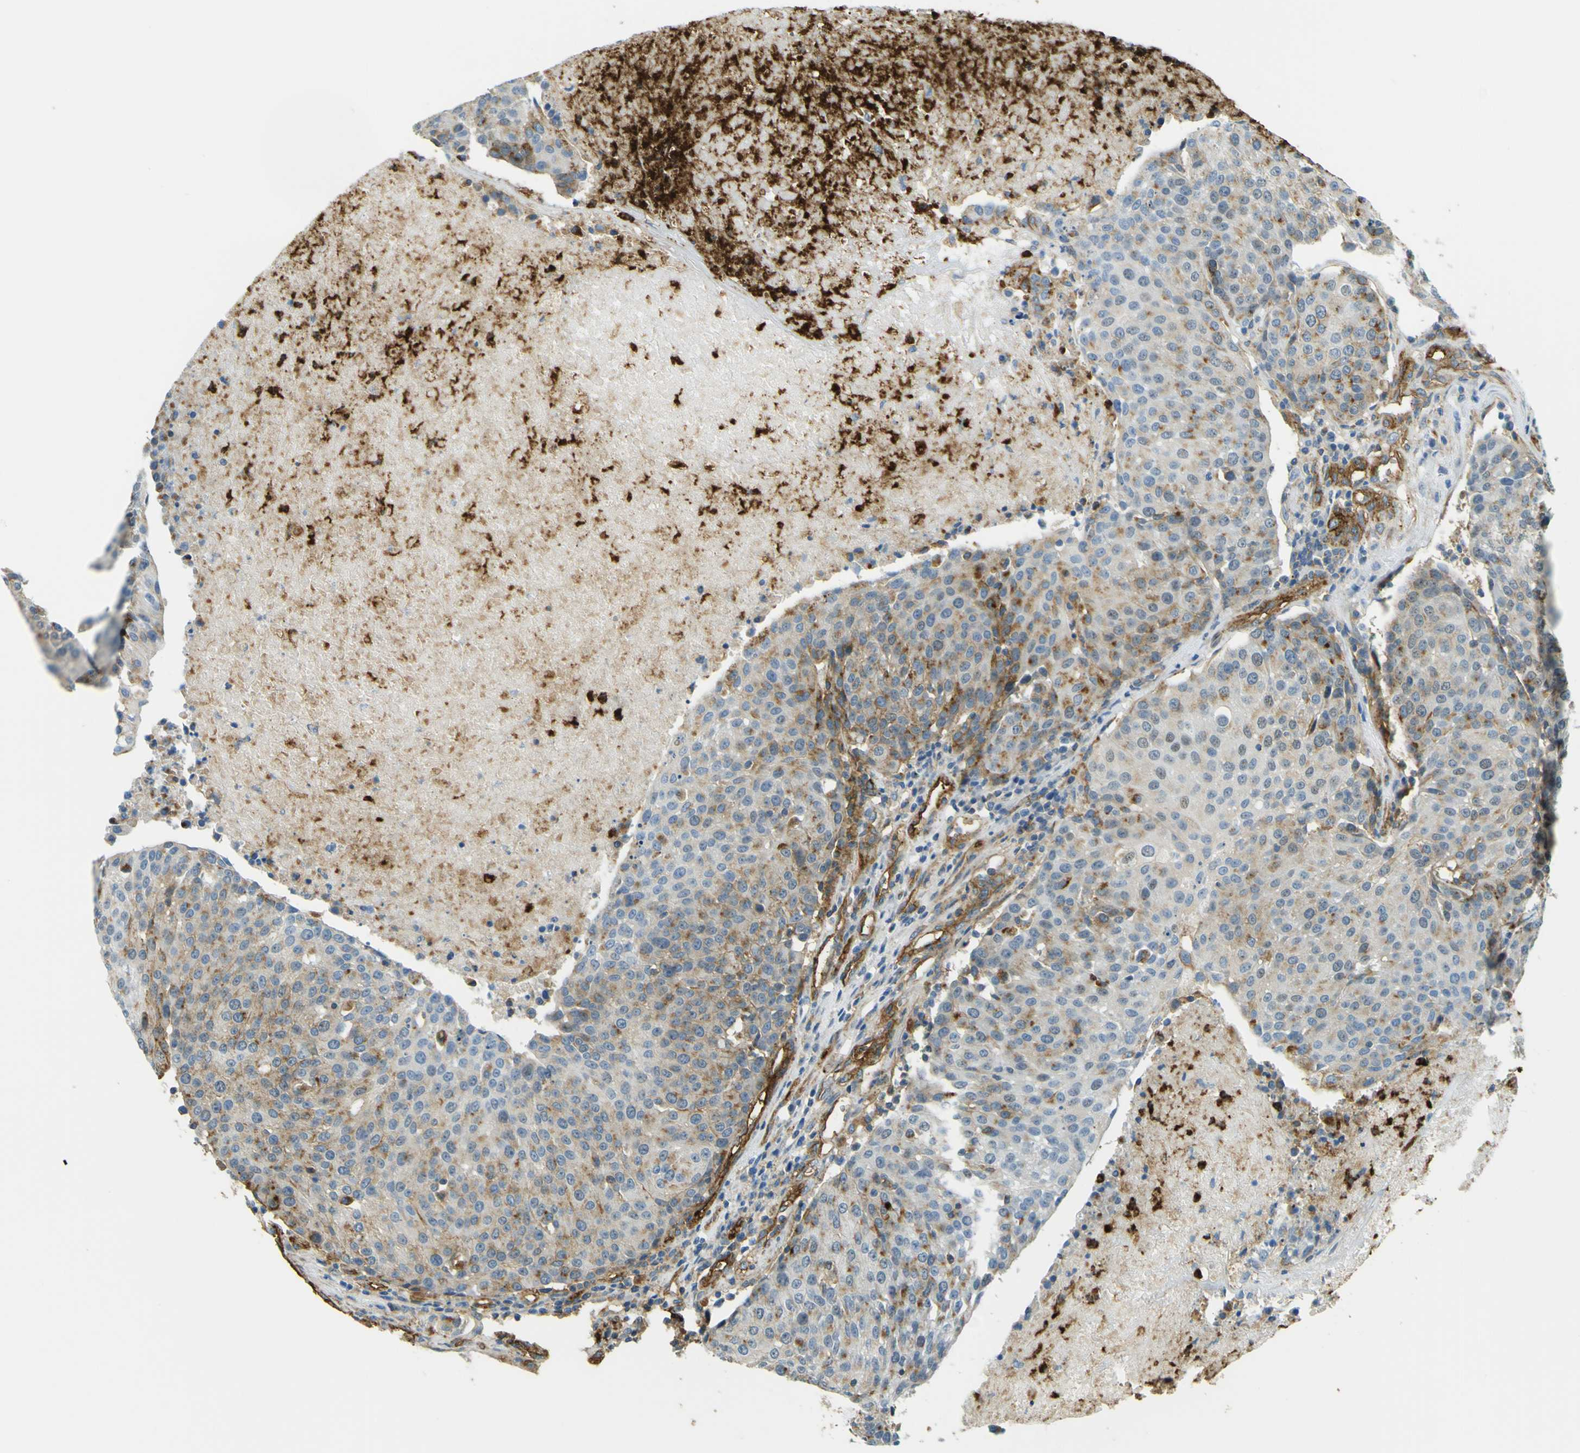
{"staining": {"intensity": "moderate", "quantity": "25%-75%", "location": "cytoplasmic/membranous"}, "tissue": "urothelial cancer", "cell_type": "Tumor cells", "image_type": "cancer", "snomed": [{"axis": "morphology", "description": "Urothelial carcinoma, High grade"}, {"axis": "topography", "description": "Urinary bladder"}], "caption": "Immunohistochemical staining of human urothelial cancer reveals moderate cytoplasmic/membranous protein positivity in about 25%-75% of tumor cells. Using DAB (3,3'-diaminobenzidine) (brown) and hematoxylin (blue) stains, captured at high magnification using brightfield microscopy.", "gene": "PLXDC1", "patient": {"sex": "female", "age": 85}}